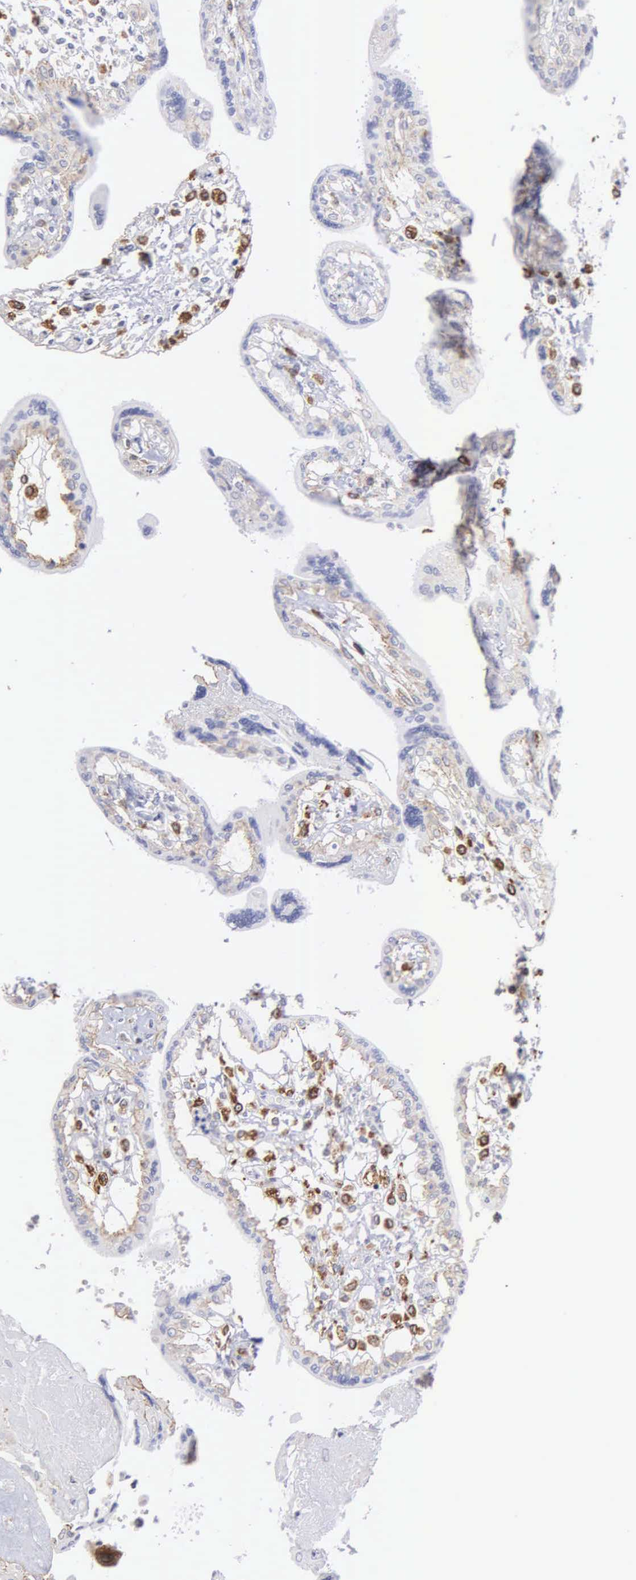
{"staining": {"intensity": "weak", "quantity": "<25%", "location": "cytoplasmic/membranous"}, "tissue": "placenta", "cell_type": "Trophoblastic cells", "image_type": "normal", "snomed": [{"axis": "morphology", "description": "Normal tissue, NOS"}, {"axis": "topography", "description": "Placenta"}], "caption": "IHC micrograph of normal human placenta stained for a protein (brown), which shows no expression in trophoblastic cells. Brightfield microscopy of IHC stained with DAB (brown) and hematoxylin (blue), captured at high magnification.", "gene": "LIN52", "patient": {"sex": "female", "age": 31}}